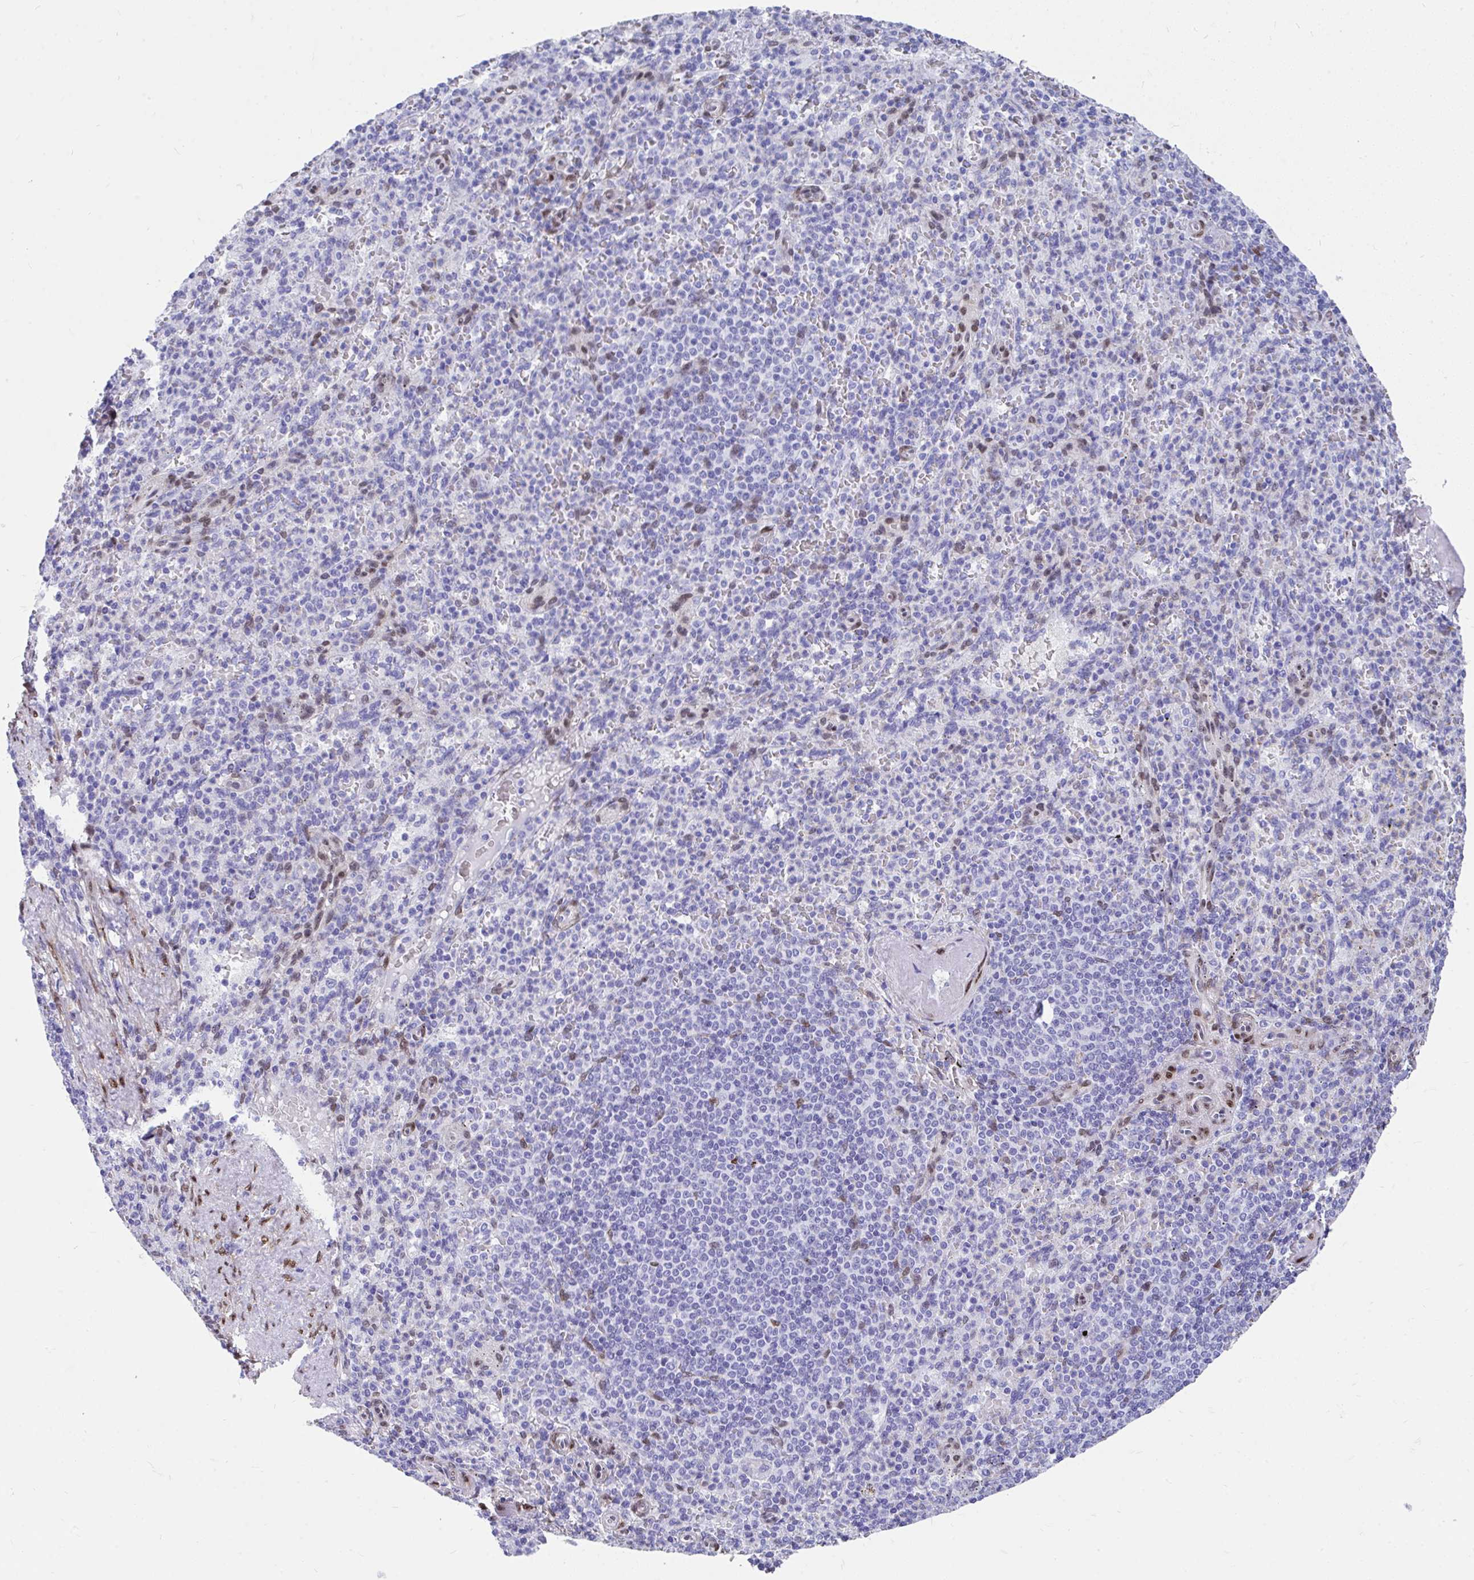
{"staining": {"intensity": "negative", "quantity": "none", "location": "none"}, "tissue": "spleen", "cell_type": "Cells in red pulp", "image_type": "normal", "snomed": [{"axis": "morphology", "description": "Normal tissue, NOS"}, {"axis": "topography", "description": "Spleen"}], "caption": "Immunohistochemistry (IHC) micrograph of normal spleen: human spleen stained with DAB (3,3'-diaminobenzidine) shows no significant protein staining in cells in red pulp. Nuclei are stained in blue.", "gene": "RBPMS", "patient": {"sex": "female", "age": 74}}